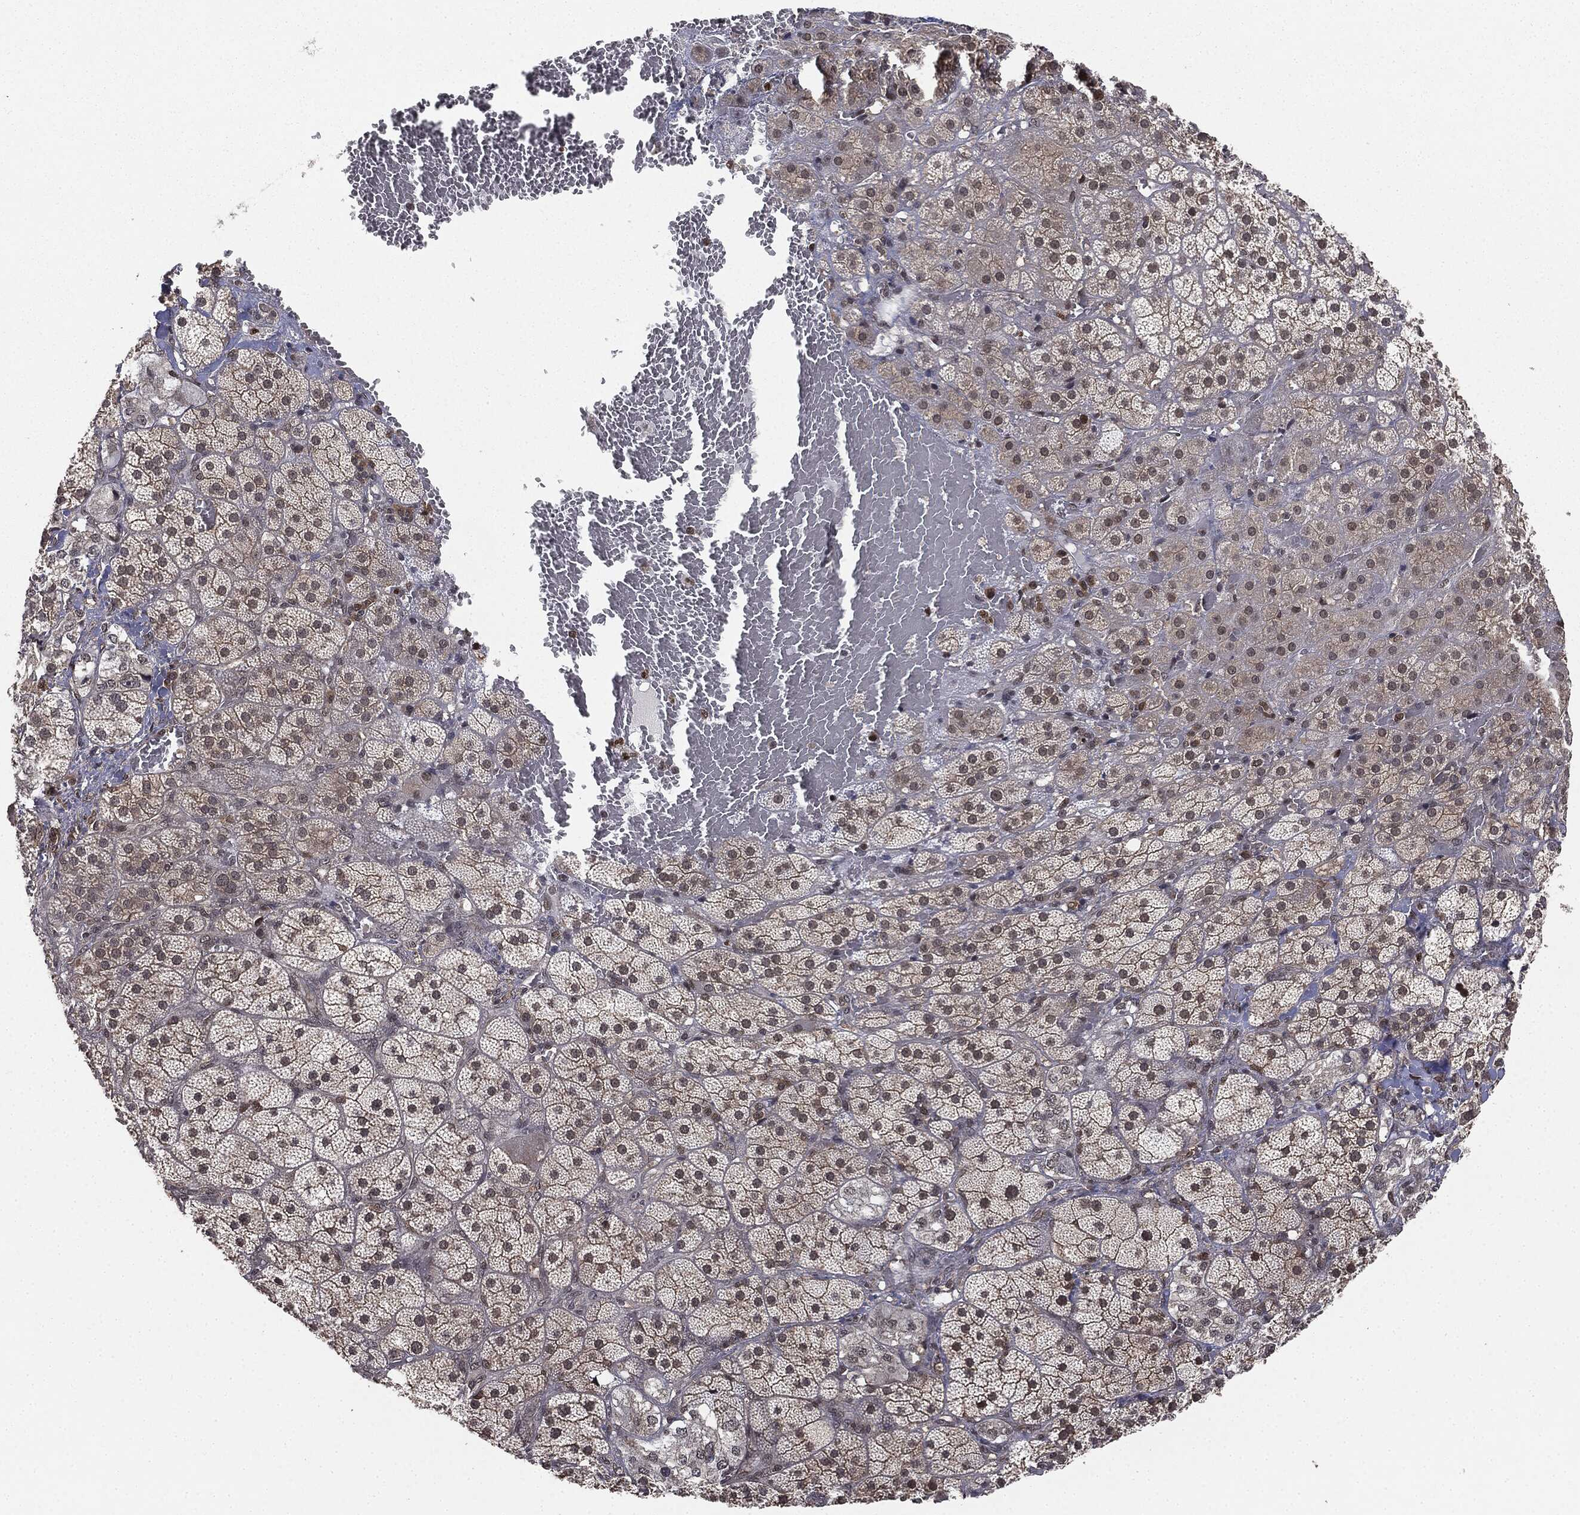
{"staining": {"intensity": "moderate", "quantity": "25%-75%", "location": "cytoplasmic/membranous,nuclear"}, "tissue": "adrenal gland", "cell_type": "Glandular cells", "image_type": "normal", "snomed": [{"axis": "morphology", "description": "Normal tissue, NOS"}, {"axis": "topography", "description": "Adrenal gland"}], "caption": "Immunohistochemical staining of benign adrenal gland exhibits medium levels of moderate cytoplasmic/membranous,nuclear expression in approximately 25%-75% of glandular cells.", "gene": "TBC1D22A", "patient": {"sex": "male", "age": 57}}